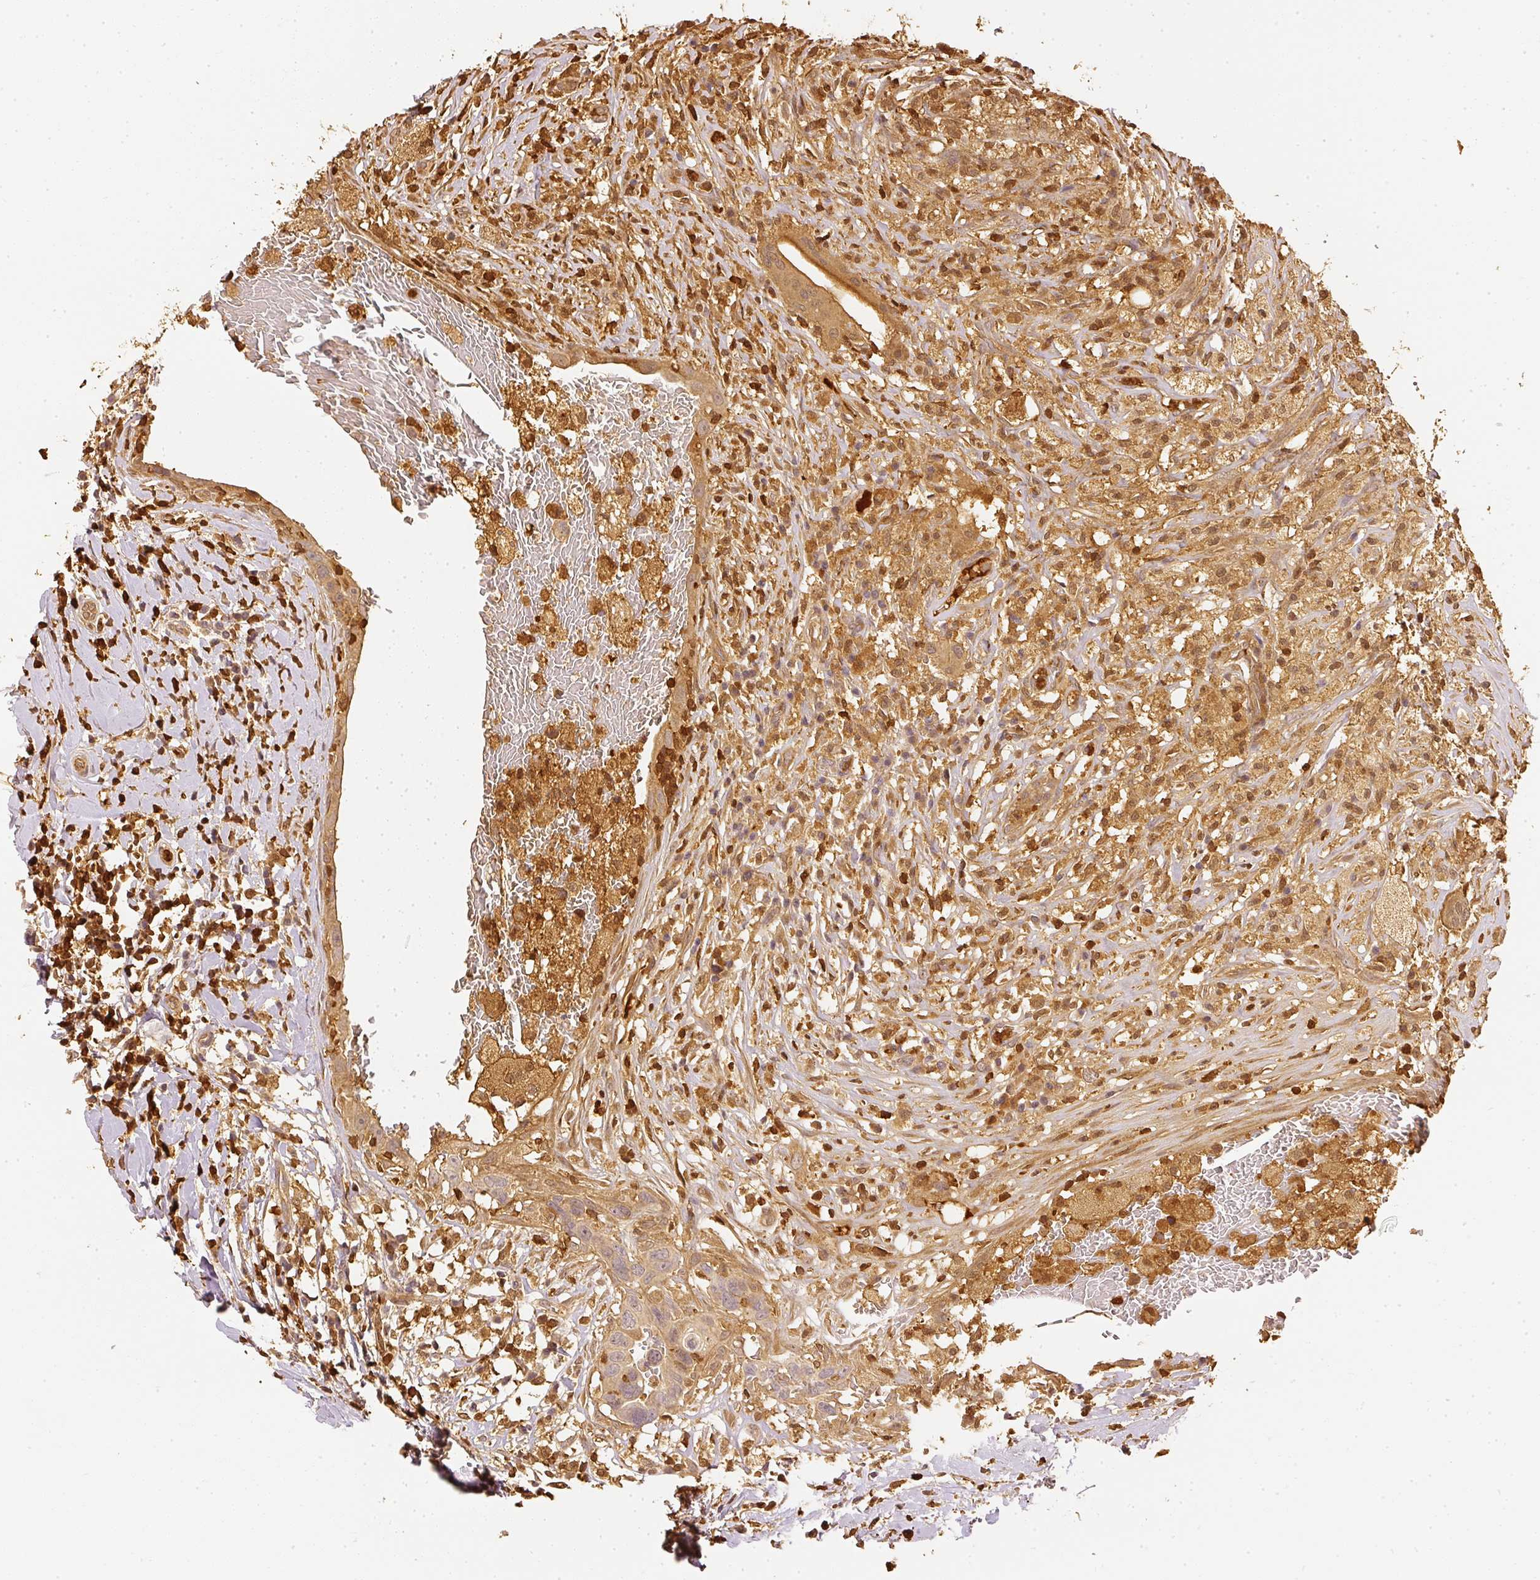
{"staining": {"intensity": "weak", "quantity": ">75%", "location": "cytoplasmic/membranous"}, "tissue": "breast cancer", "cell_type": "Tumor cells", "image_type": "cancer", "snomed": [{"axis": "morphology", "description": "Duct carcinoma"}, {"axis": "topography", "description": "Breast"}], "caption": "This photomicrograph exhibits immunohistochemistry (IHC) staining of infiltrating ductal carcinoma (breast), with low weak cytoplasmic/membranous staining in about >75% of tumor cells.", "gene": "PFN1", "patient": {"sex": "female", "age": 27}}